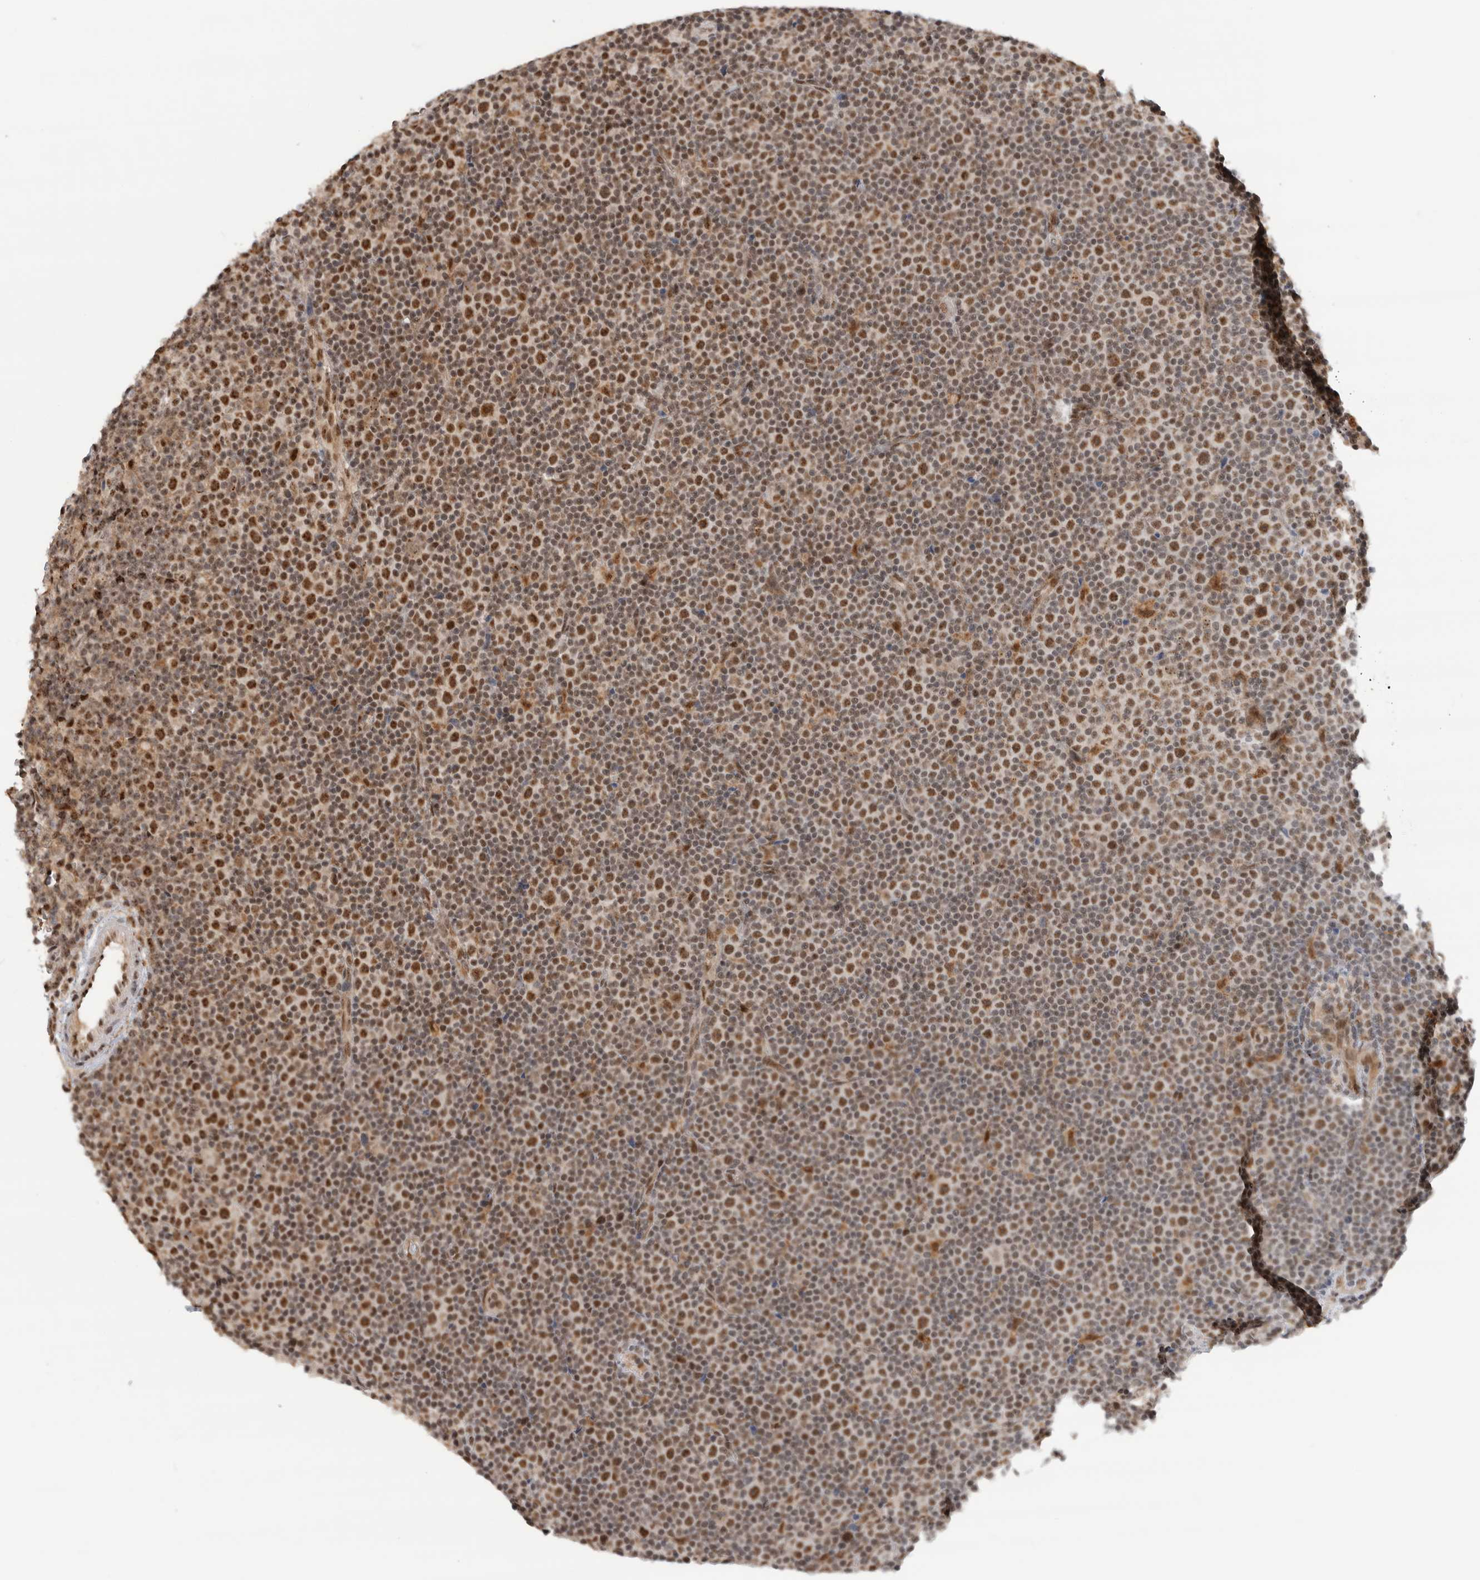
{"staining": {"intensity": "moderate", "quantity": ">75%", "location": "cytoplasmic/membranous,nuclear"}, "tissue": "lymphoma", "cell_type": "Tumor cells", "image_type": "cancer", "snomed": [{"axis": "morphology", "description": "Malignant lymphoma, non-Hodgkin's type, Low grade"}, {"axis": "topography", "description": "Lymph node"}], "caption": "IHC staining of lymphoma, which demonstrates medium levels of moderate cytoplasmic/membranous and nuclear expression in about >75% of tumor cells indicating moderate cytoplasmic/membranous and nuclear protein positivity. The staining was performed using DAB (3,3'-diaminobenzidine) (brown) for protein detection and nuclei were counterstained in hematoxylin (blue).", "gene": "NCAPG2", "patient": {"sex": "female", "age": 67}}